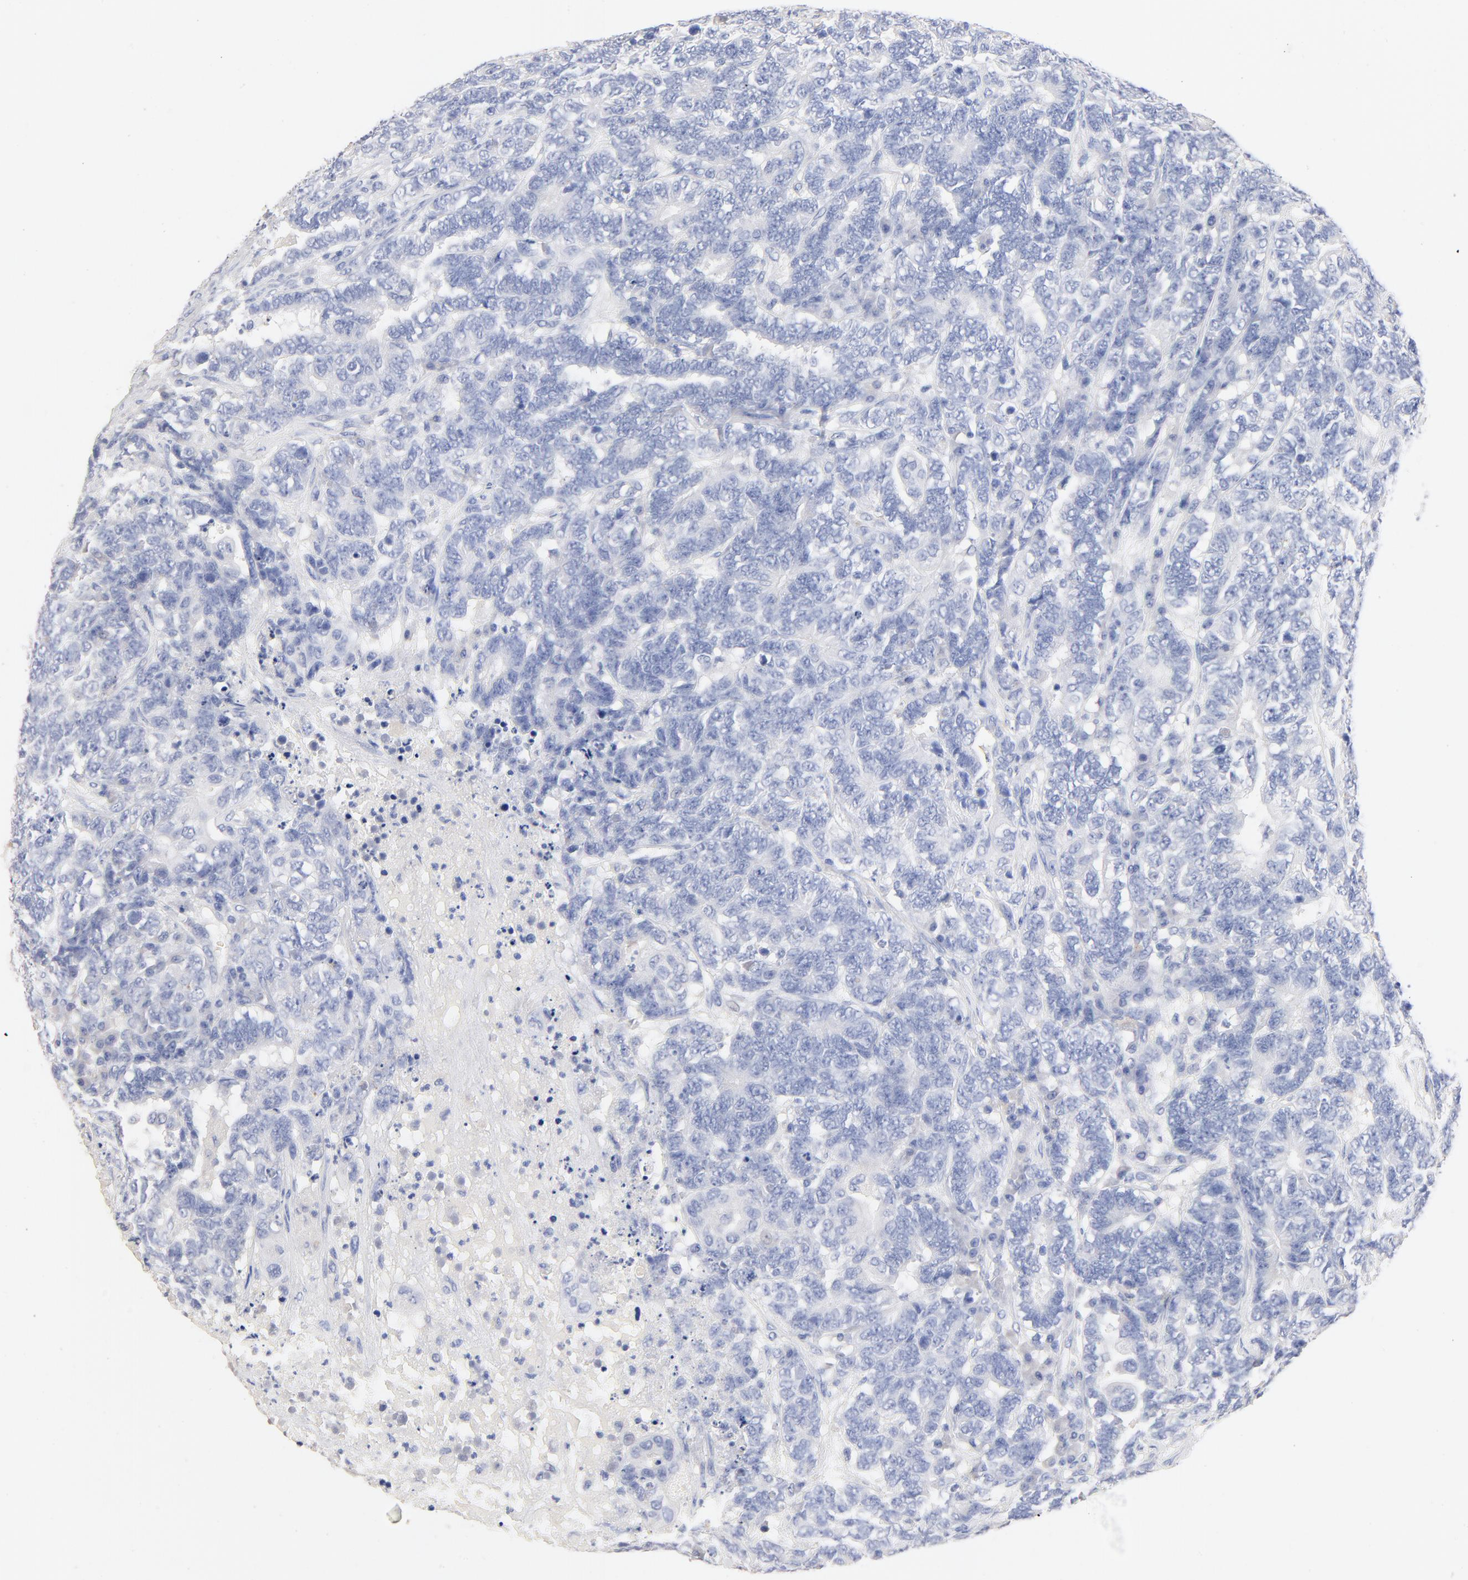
{"staining": {"intensity": "negative", "quantity": "none", "location": "none"}, "tissue": "testis cancer", "cell_type": "Tumor cells", "image_type": "cancer", "snomed": [{"axis": "morphology", "description": "Carcinoma, Embryonal, NOS"}, {"axis": "topography", "description": "Testis"}], "caption": "An image of testis embryonal carcinoma stained for a protein reveals no brown staining in tumor cells.", "gene": "CPS1", "patient": {"sex": "male", "age": 26}}